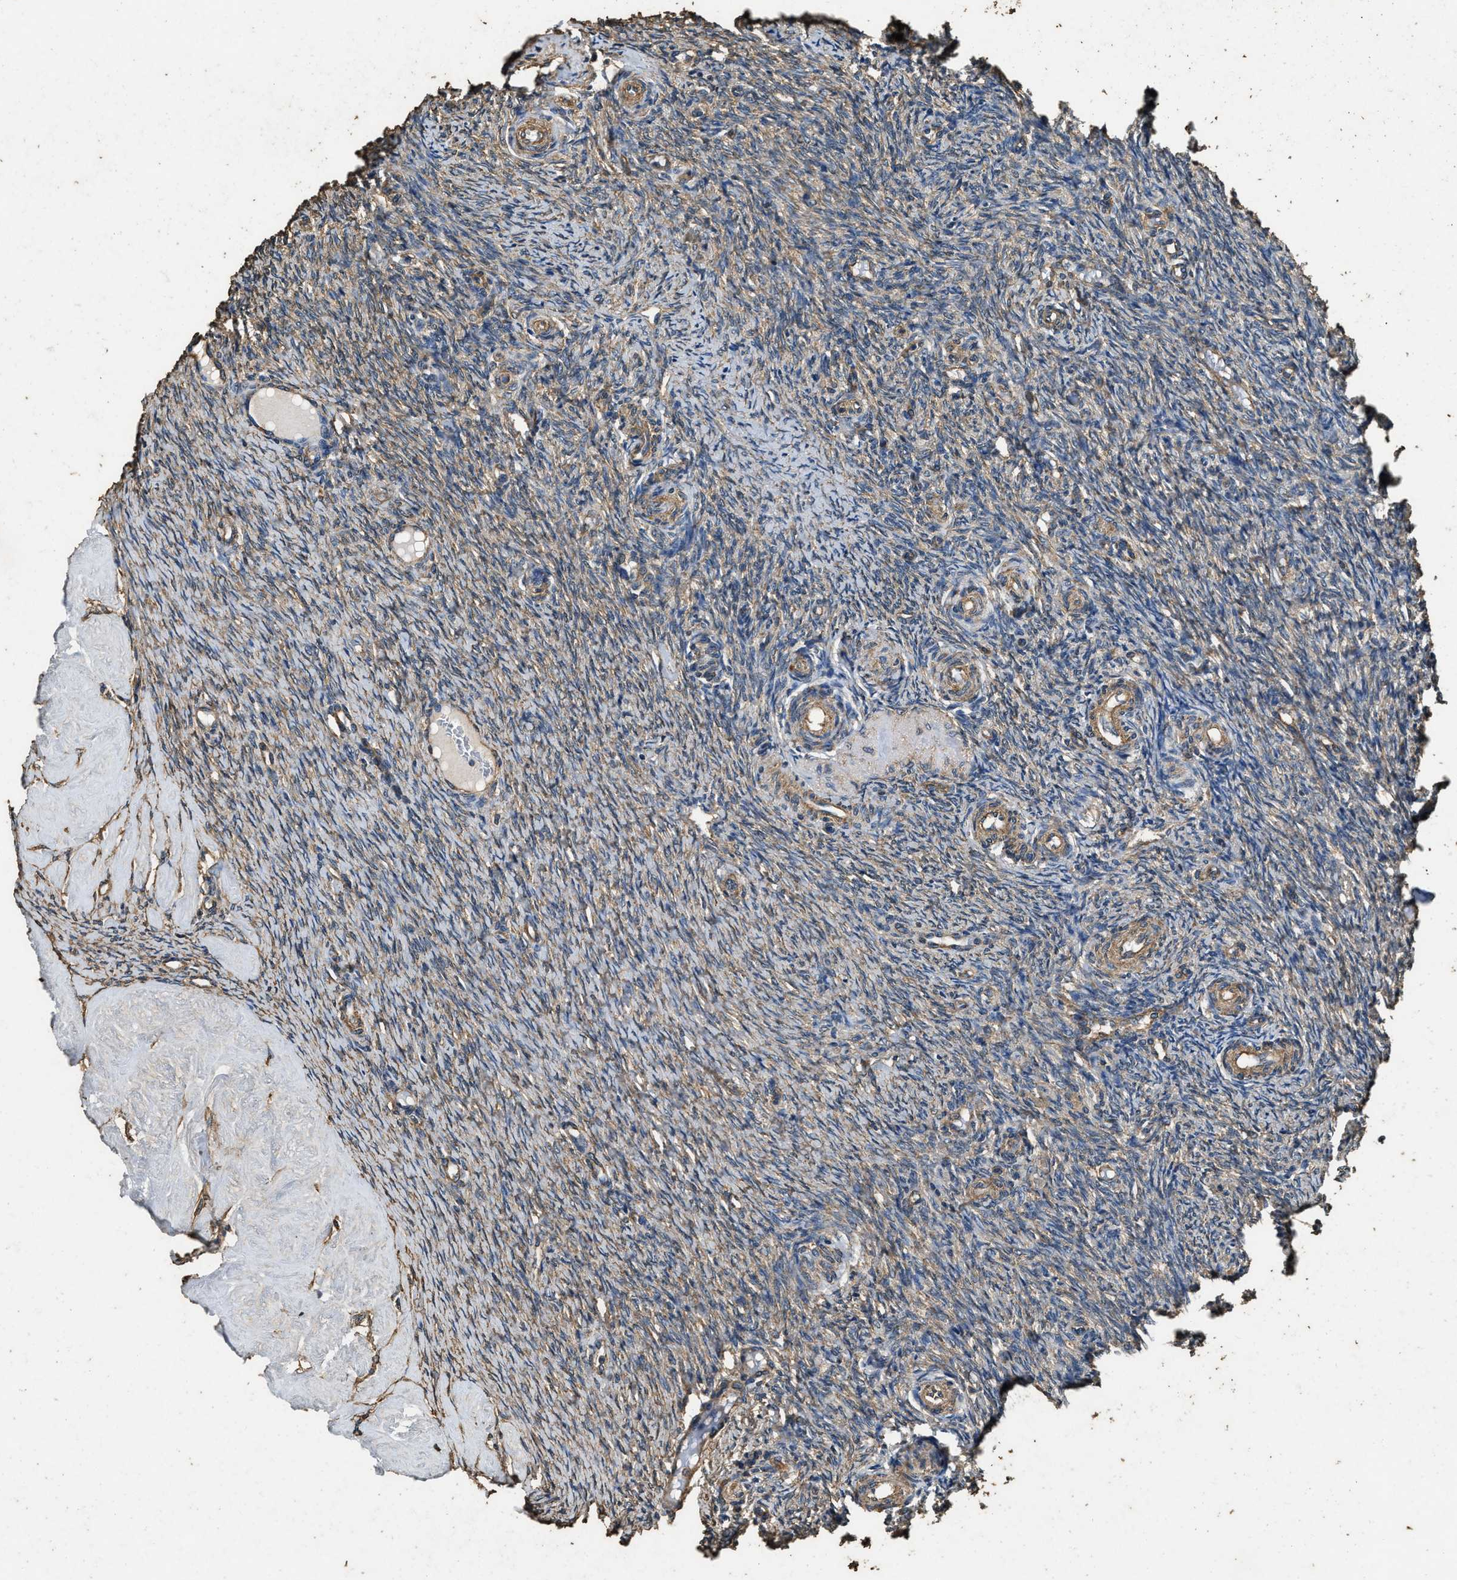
{"staining": {"intensity": "weak", "quantity": "25%-75%", "location": "cytoplasmic/membranous"}, "tissue": "ovary", "cell_type": "Follicle cells", "image_type": "normal", "snomed": [{"axis": "morphology", "description": "Normal tissue, NOS"}, {"axis": "topography", "description": "Ovary"}], "caption": "Immunohistochemistry (IHC) staining of normal ovary, which displays low levels of weak cytoplasmic/membranous staining in about 25%-75% of follicle cells indicating weak cytoplasmic/membranous protein positivity. The staining was performed using DAB (brown) for protein detection and nuclei were counterstained in hematoxylin (blue).", "gene": "MIB1", "patient": {"sex": "female", "age": 41}}